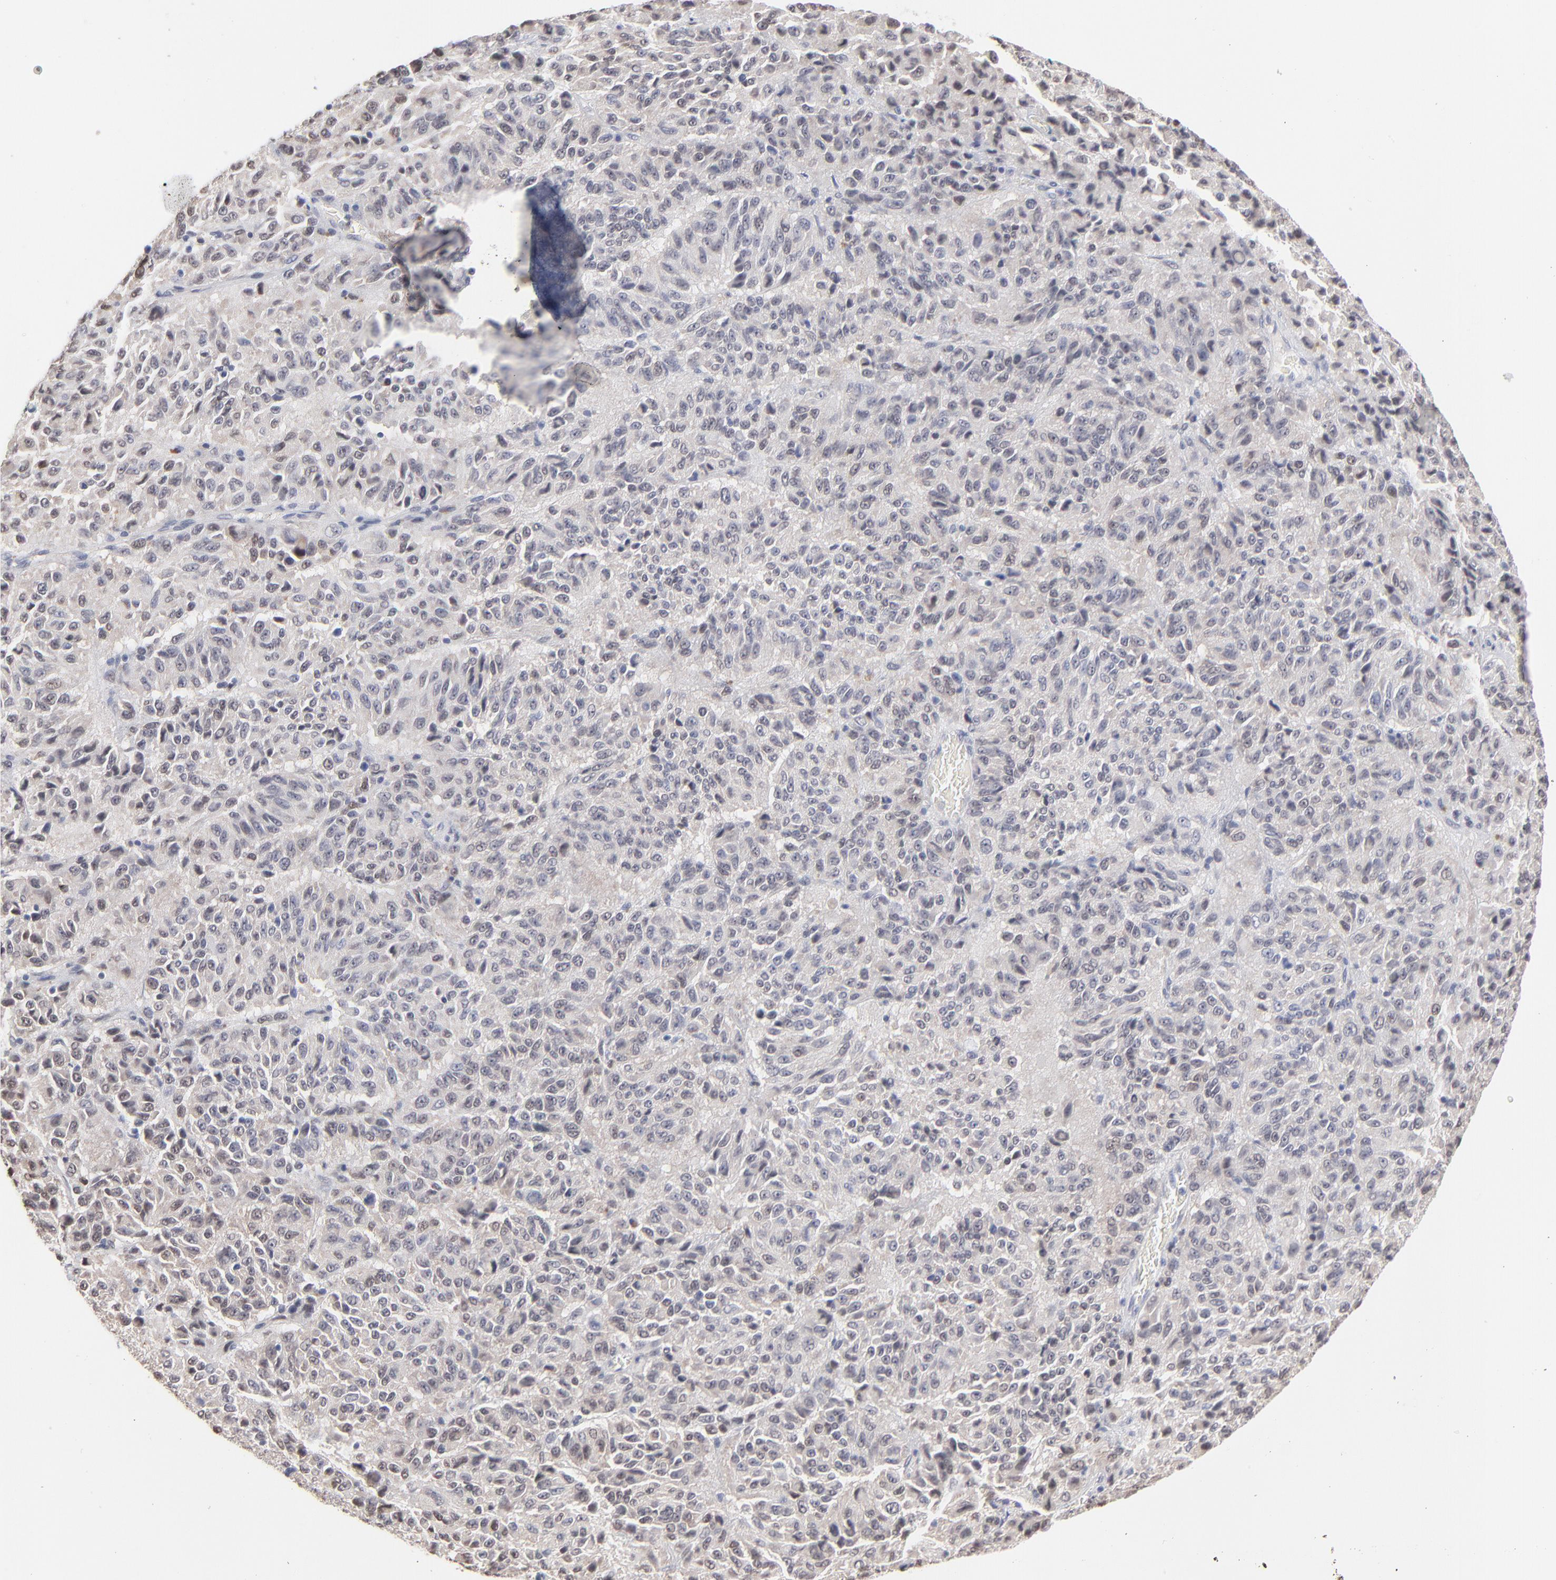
{"staining": {"intensity": "weak", "quantity": "<25%", "location": "cytoplasmic/membranous,nuclear"}, "tissue": "melanoma", "cell_type": "Tumor cells", "image_type": "cancer", "snomed": [{"axis": "morphology", "description": "Malignant melanoma, Metastatic site"}, {"axis": "topography", "description": "Lung"}], "caption": "An immunohistochemistry (IHC) micrograph of malignant melanoma (metastatic site) is shown. There is no staining in tumor cells of malignant melanoma (metastatic site).", "gene": "RBM3", "patient": {"sex": "male", "age": 64}}